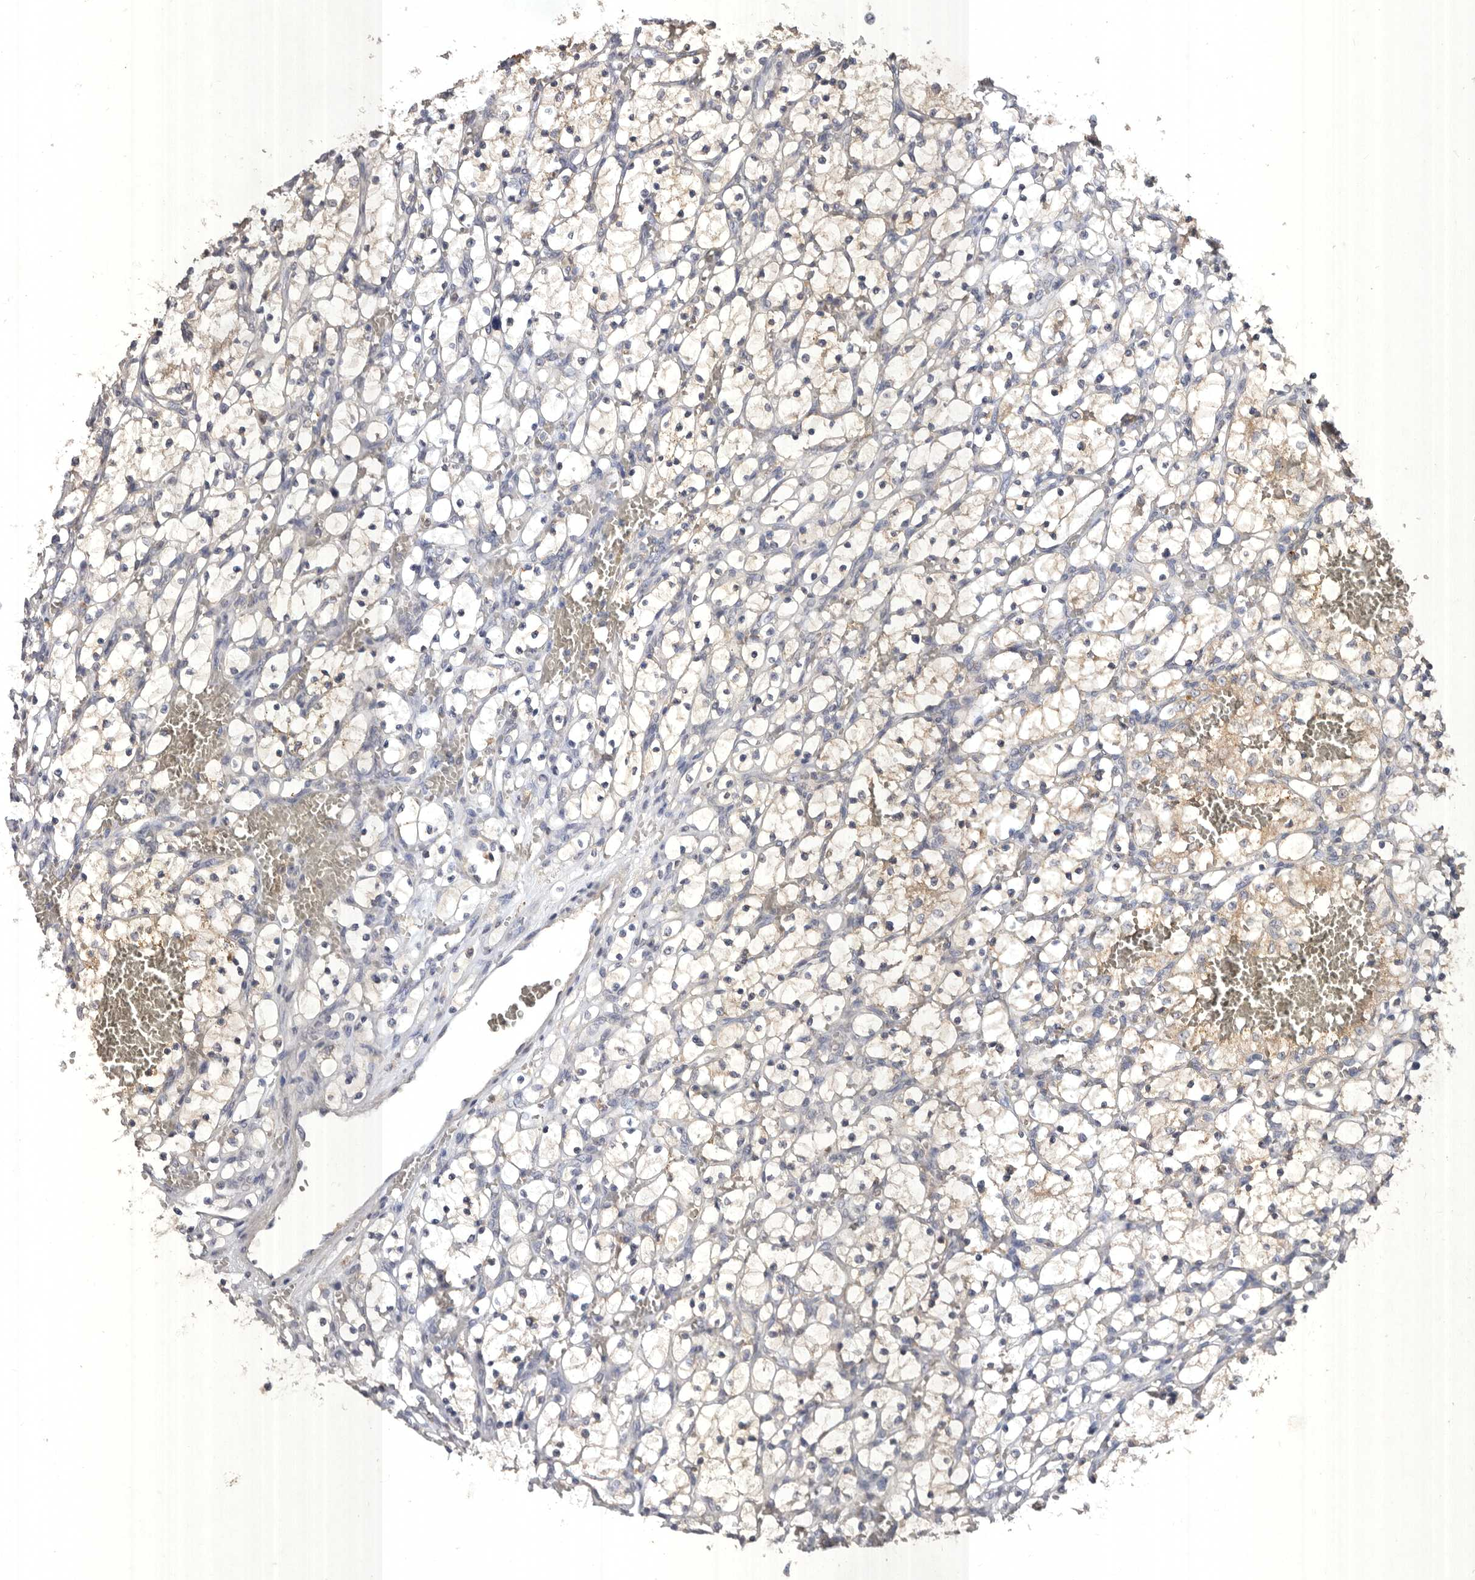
{"staining": {"intensity": "weak", "quantity": "<25%", "location": "cytoplasmic/membranous"}, "tissue": "renal cancer", "cell_type": "Tumor cells", "image_type": "cancer", "snomed": [{"axis": "morphology", "description": "Adenocarcinoma, NOS"}, {"axis": "topography", "description": "Kidney"}], "caption": "Protein analysis of adenocarcinoma (renal) shows no significant positivity in tumor cells. Brightfield microscopy of IHC stained with DAB (brown) and hematoxylin (blue), captured at high magnification.", "gene": "EDEM1", "patient": {"sex": "female", "age": 69}}